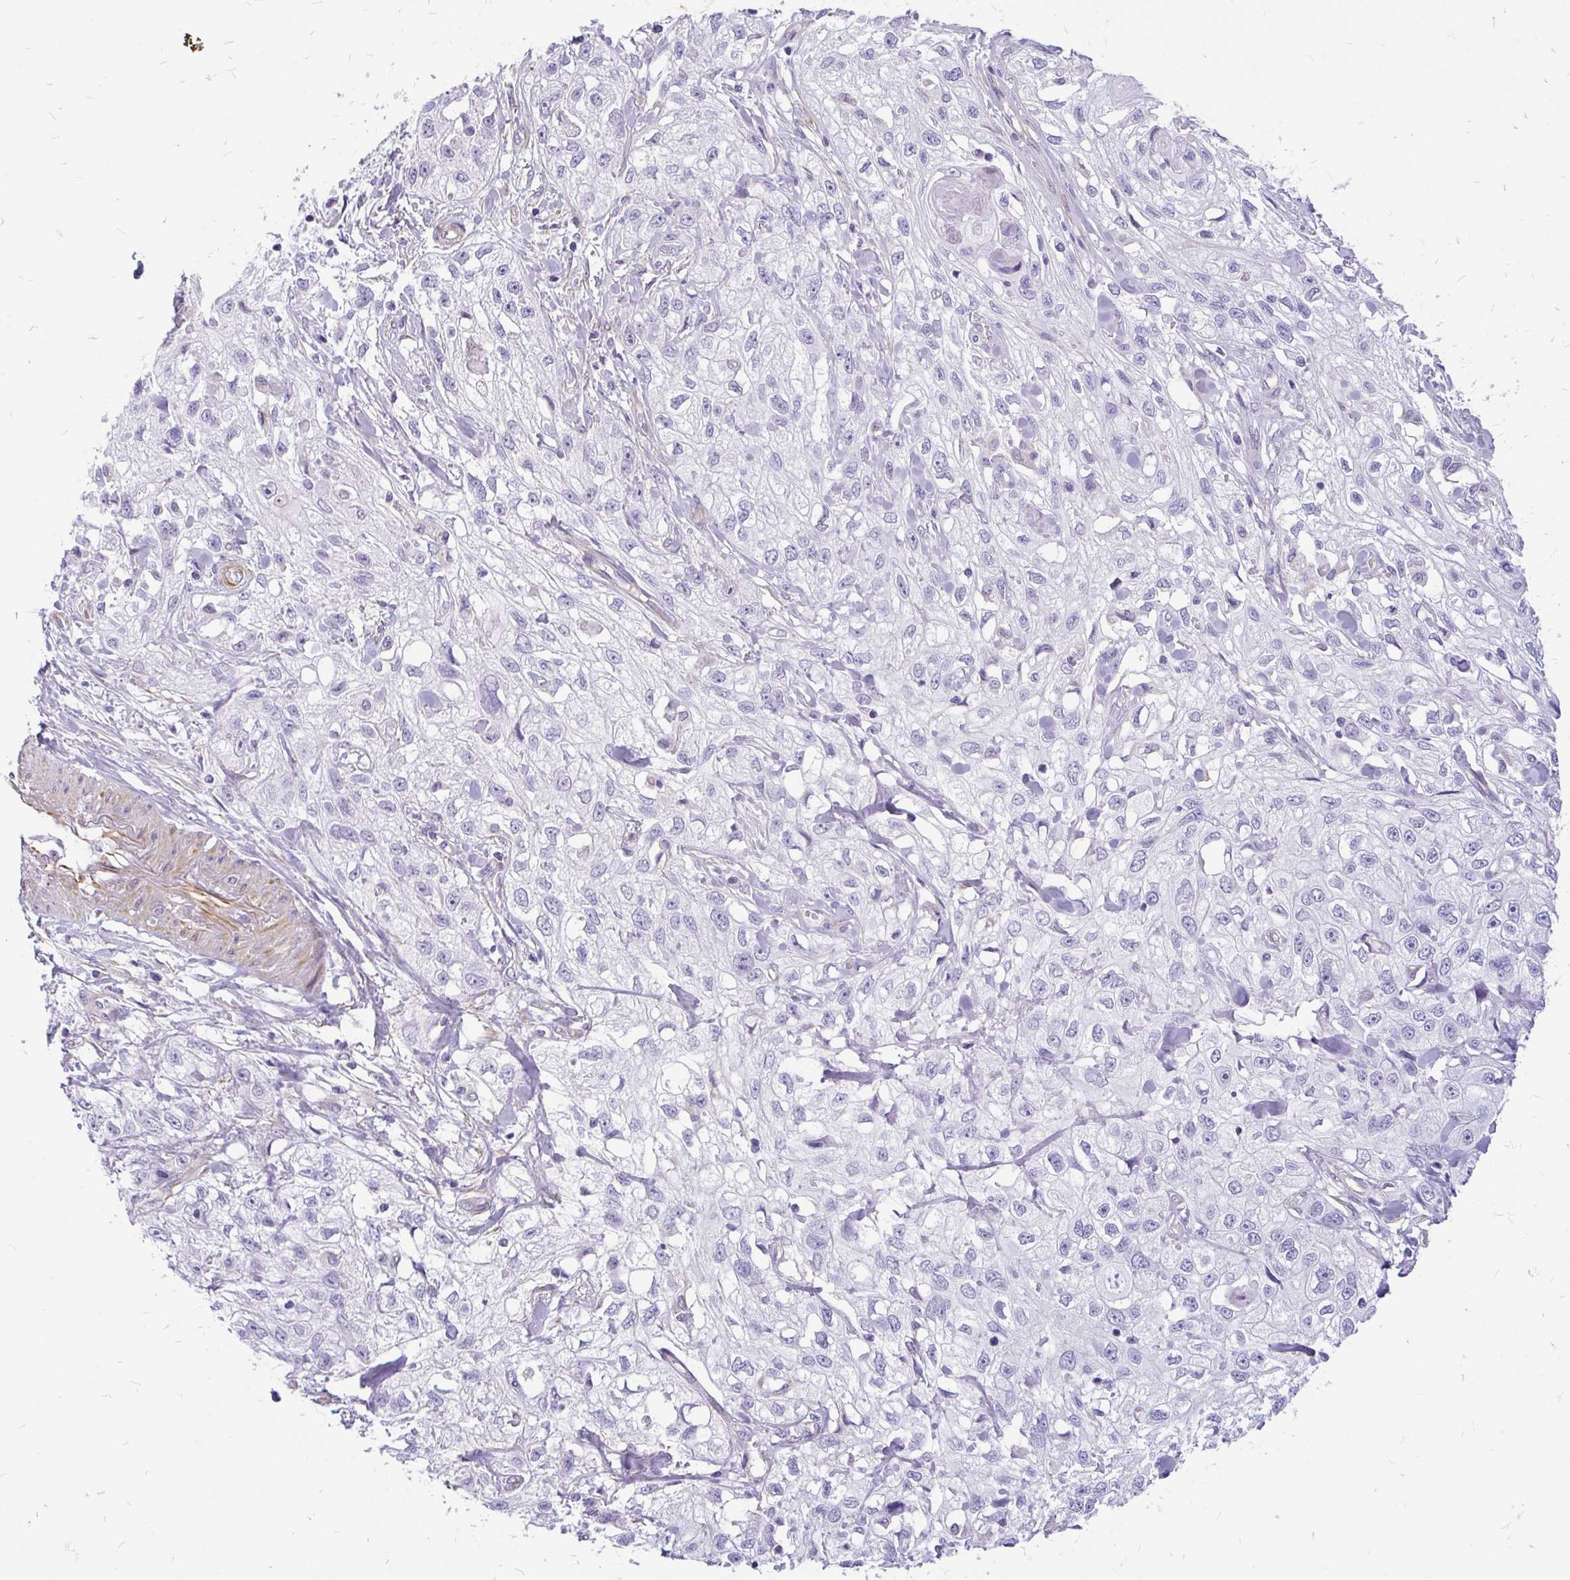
{"staining": {"intensity": "negative", "quantity": "none", "location": "none"}, "tissue": "skin cancer", "cell_type": "Tumor cells", "image_type": "cancer", "snomed": [{"axis": "morphology", "description": "Squamous cell carcinoma, NOS"}, {"axis": "topography", "description": "Skin"}, {"axis": "topography", "description": "Vulva"}], "caption": "Photomicrograph shows no protein positivity in tumor cells of squamous cell carcinoma (skin) tissue. (DAB (3,3'-diaminobenzidine) IHC with hematoxylin counter stain).", "gene": "FAM83C", "patient": {"sex": "female", "age": 86}}